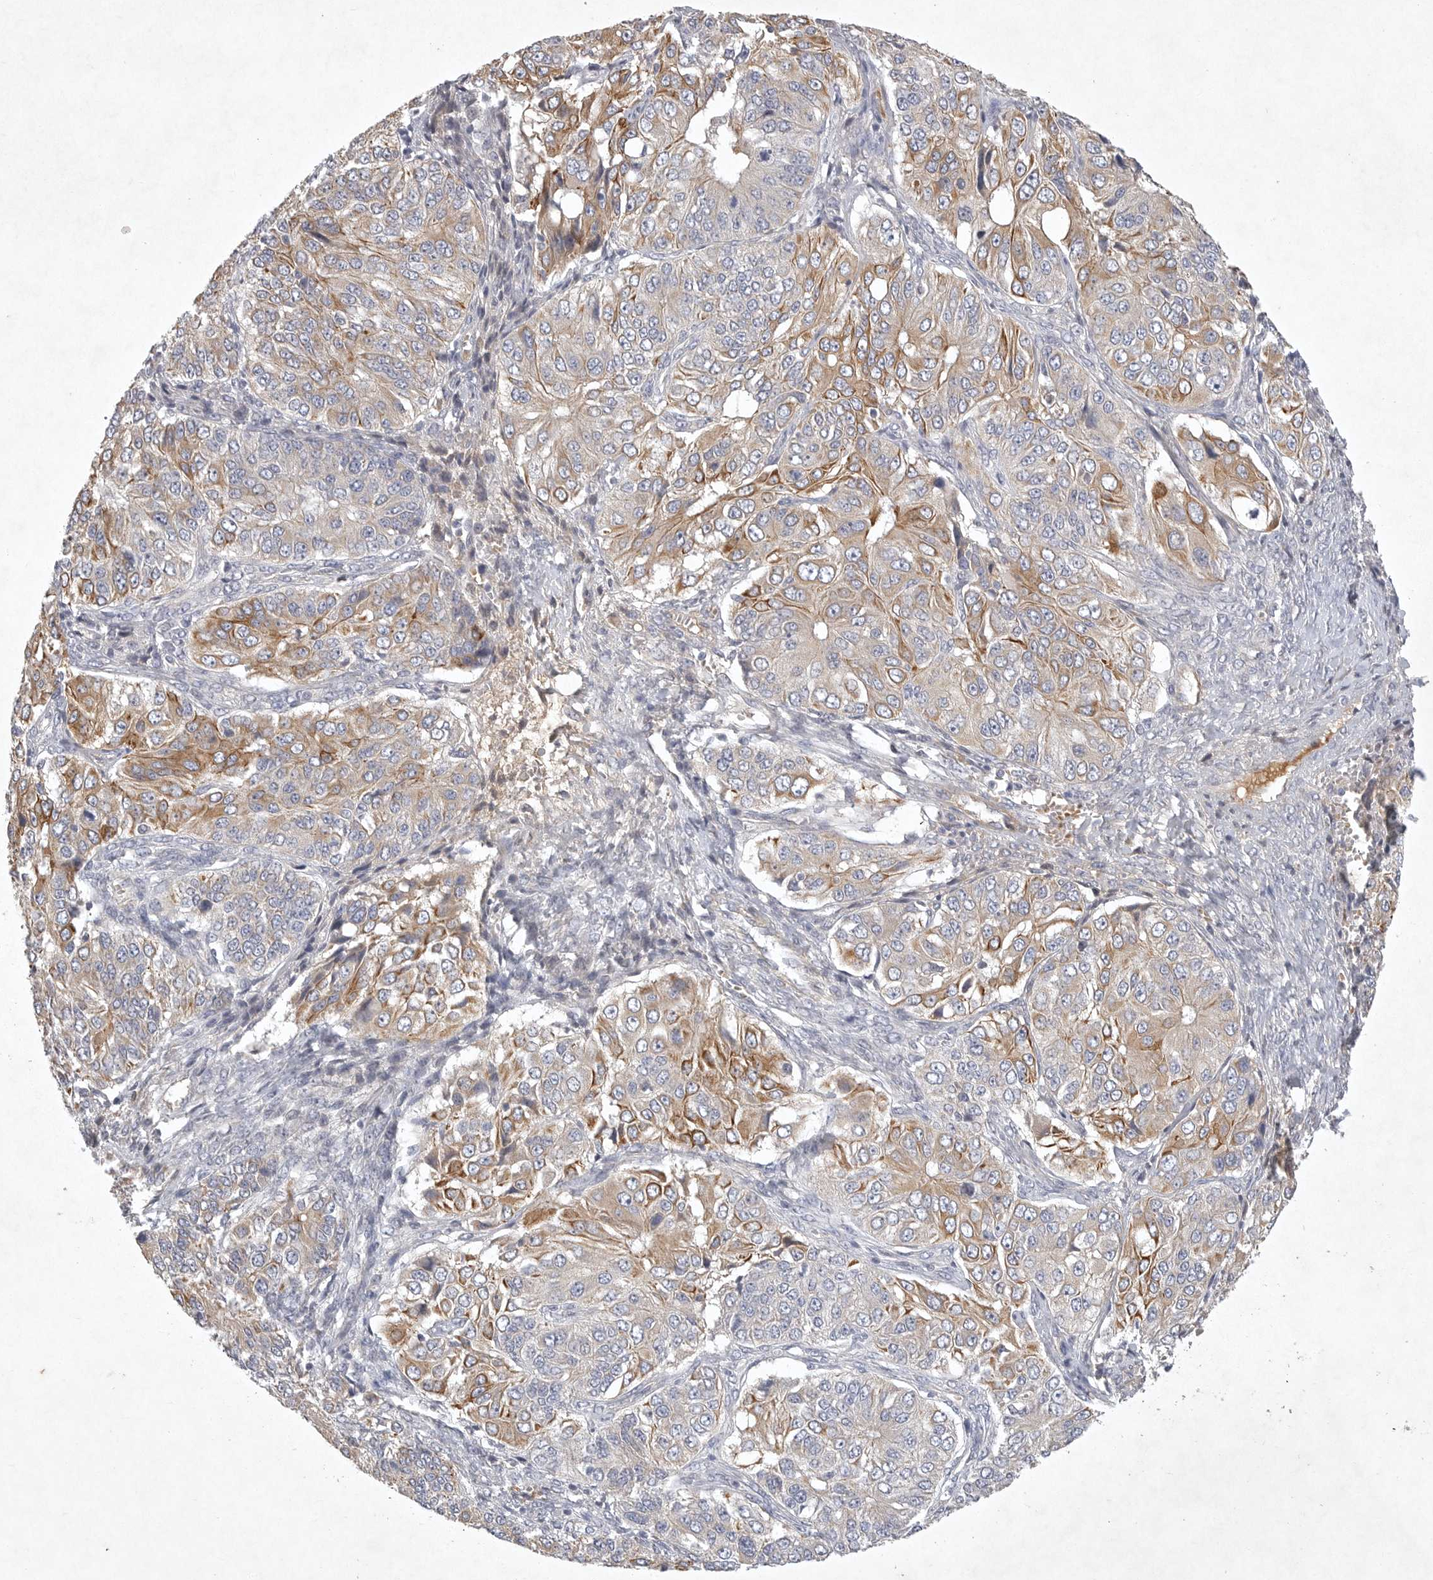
{"staining": {"intensity": "moderate", "quantity": ">75%", "location": "cytoplasmic/membranous"}, "tissue": "ovarian cancer", "cell_type": "Tumor cells", "image_type": "cancer", "snomed": [{"axis": "morphology", "description": "Carcinoma, endometroid"}, {"axis": "topography", "description": "Ovary"}], "caption": "Approximately >75% of tumor cells in human ovarian cancer display moderate cytoplasmic/membranous protein staining as visualized by brown immunohistochemical staining.", "gene": "BZW2", "patient": {"sex": "female", "age": 51}}